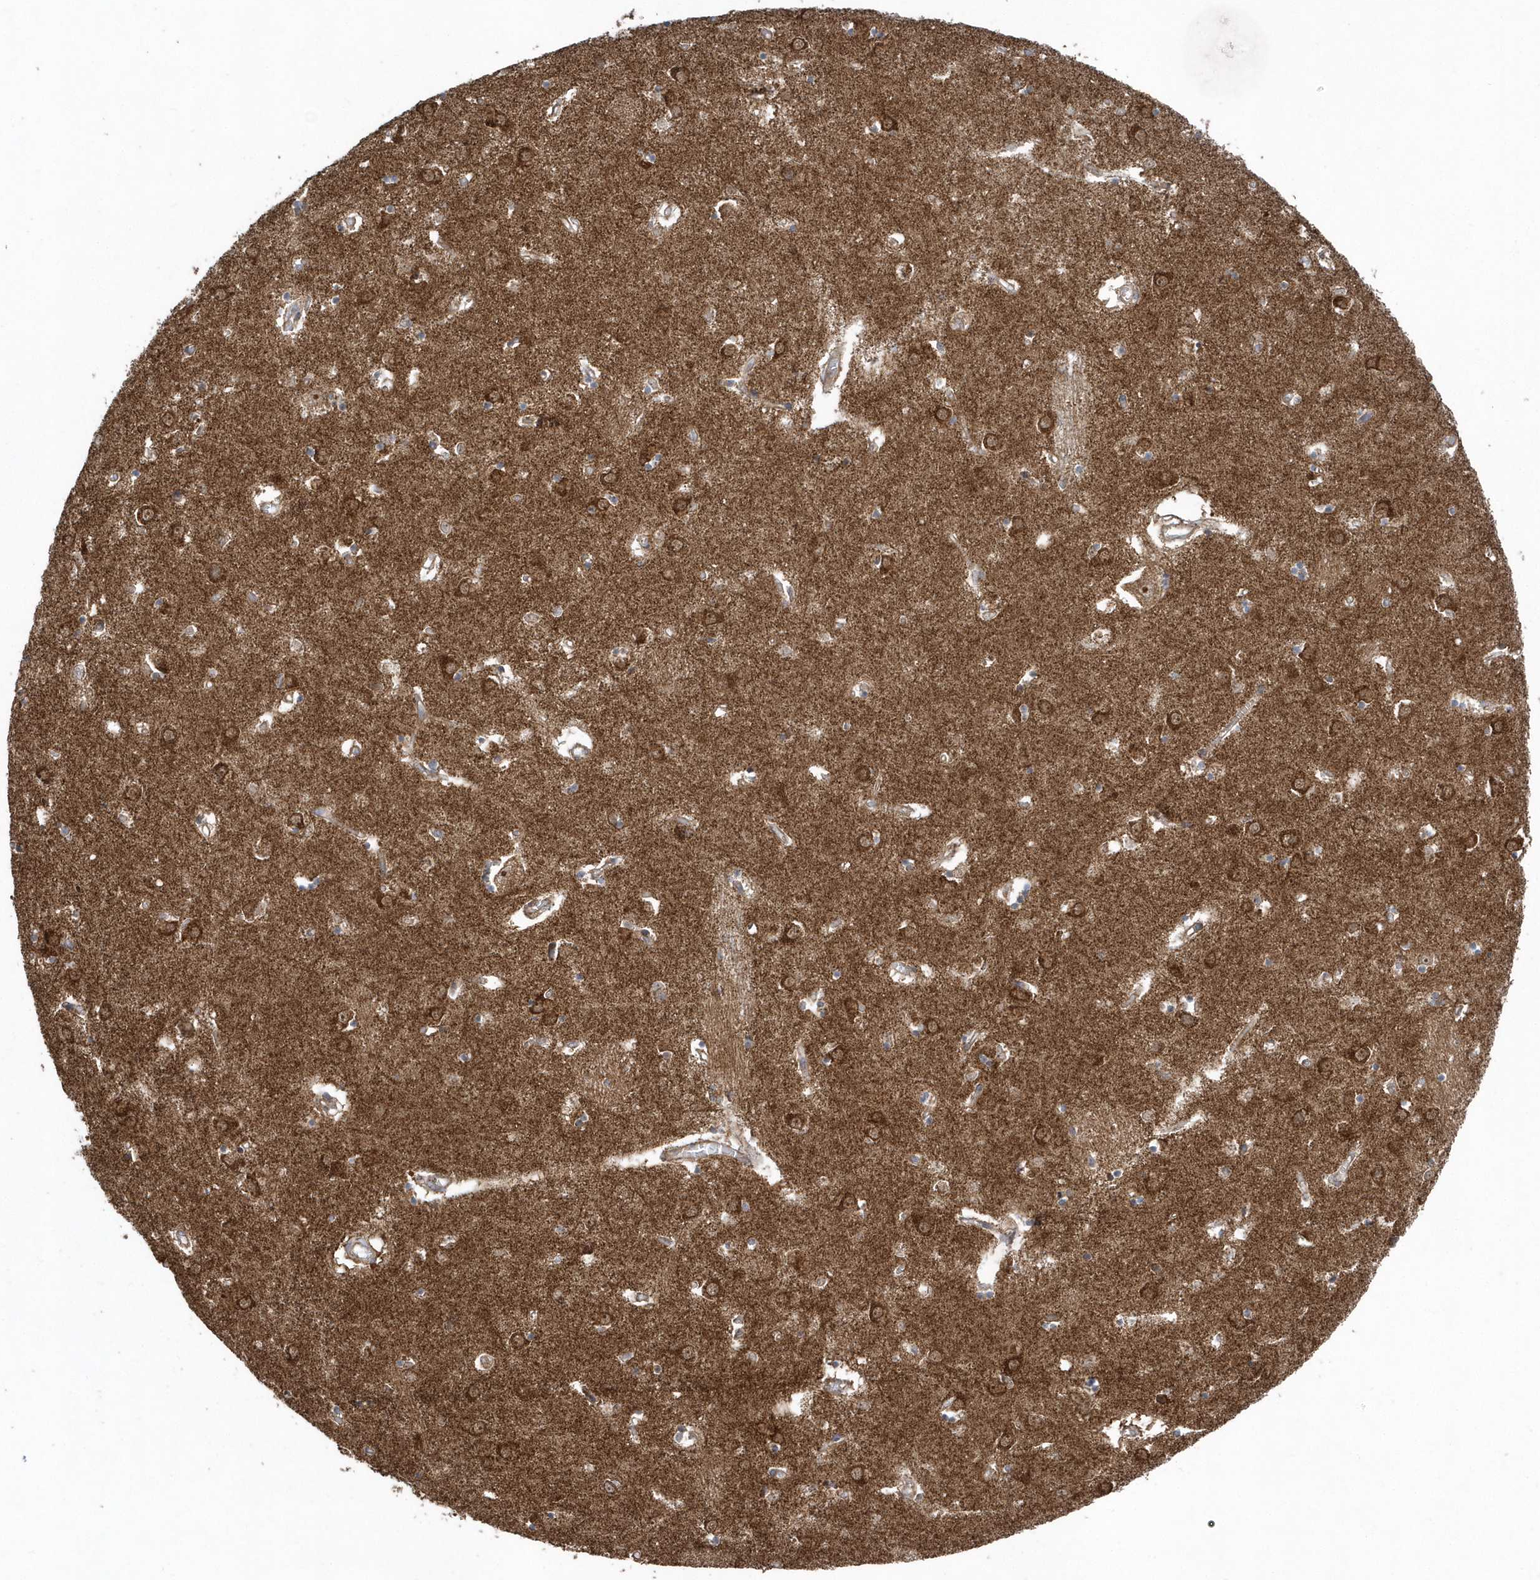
{"staining": {"intensity": "moderate", "quantity": "<25%", "location": "cytoplasmic/membranous"}, "tissue": "caudate", "cell_type": "Glial cells", "image_type": "normal", "snomed": [{"axis": "morphology", "description": "Normal tissue, NOS"}, {"axis": "topography", "description": "Lateral ventricle wall"}], "caption": "Immunohistochemistry (DAB (3,3'-diaminobenzidine)) staining of unremarkable human caudate shows moderate cytoplasmic/membranous protein staining in approximately <25% of glial cells. (brown staining indicates protein expression, while blue staining denotes nuclei).", "gene": "PPP1R7", "patient": {"sex": "male", "age": 70}}